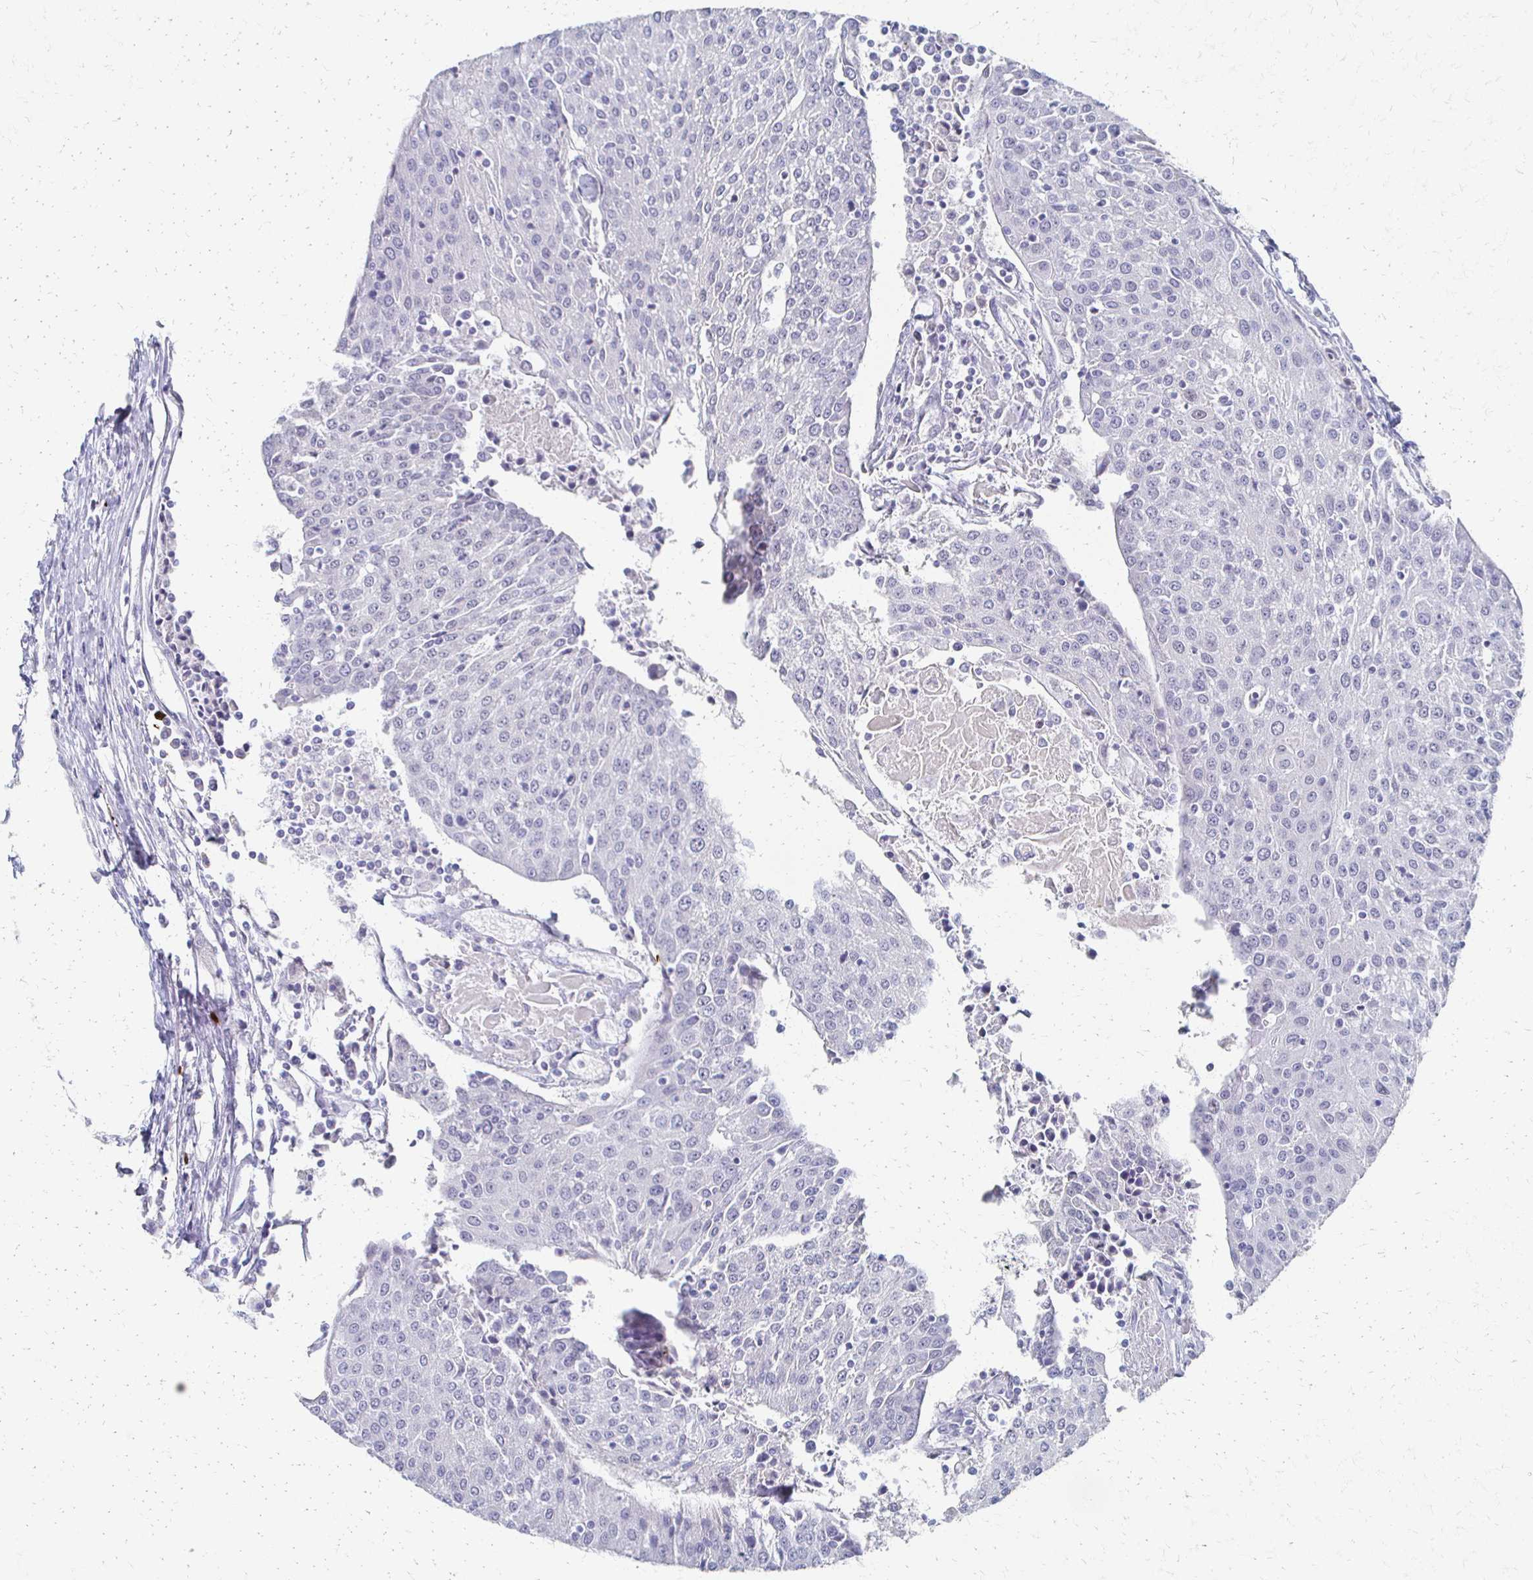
{"staining": {"intensity": "negative", "quantity": "none", "location": "none"}, "tissue": "urothelial cancer", "cell_type": "Tumor cells", "image_type": "cancer", "snomed": [{"axis": "morphology", "description": "Urothelial carcinoma, High grade"}, {"axis": "topography", "description": "Urinary bladder"}], "caption": "An immunohistochemistry image of urothelial cancer is shown. There is no staining in tumor cells of urothelial cancer. (Stains: DAB (3,3'-diaminobenzidine) immunohistochemistry (IHC) with hematoxylin counter stain, Microscopy: brightfield microscopy at high magnification).", "gene": "CXCR2", "patient": {"sex": "female", "age": 85}}